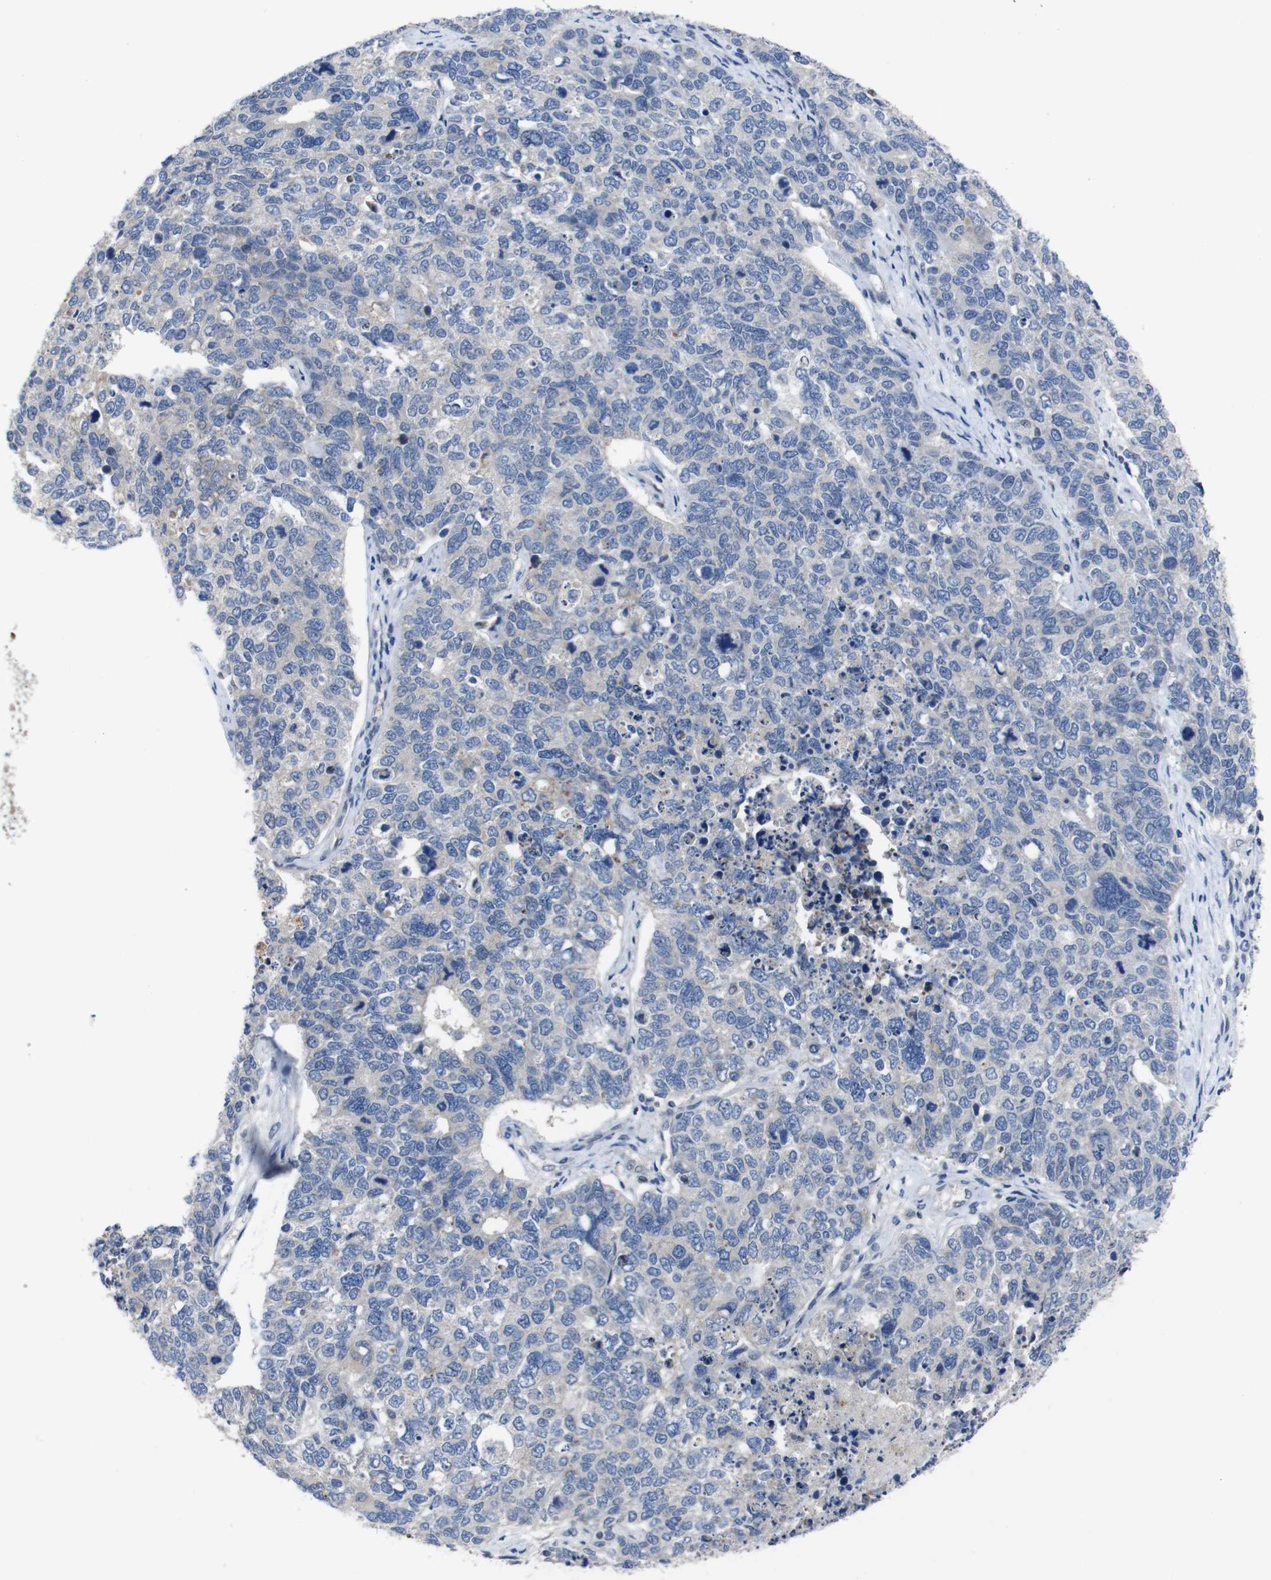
{"staining": {"intensity": "weak", "quantity": "<25%", "location": "cytoplasmic/membranous"}, "tissue": "cervical cancer", "cell_type": "Tumor cells", "image_type": "cancer", "snomed": [{"axis": "morphology", "description": "Squamous cell carcinoma, NOS"}, {"axis": "topography", "description": "Cervix"}], "caption": "High power microscopy micrograph of an immunohistochemistry image of cervical cancer (squamous cell carcinoma), revealing no significant positivity in tumor cells.", "gene": "SEMA4B", "patient": {"sex": "female", "age": 63}}